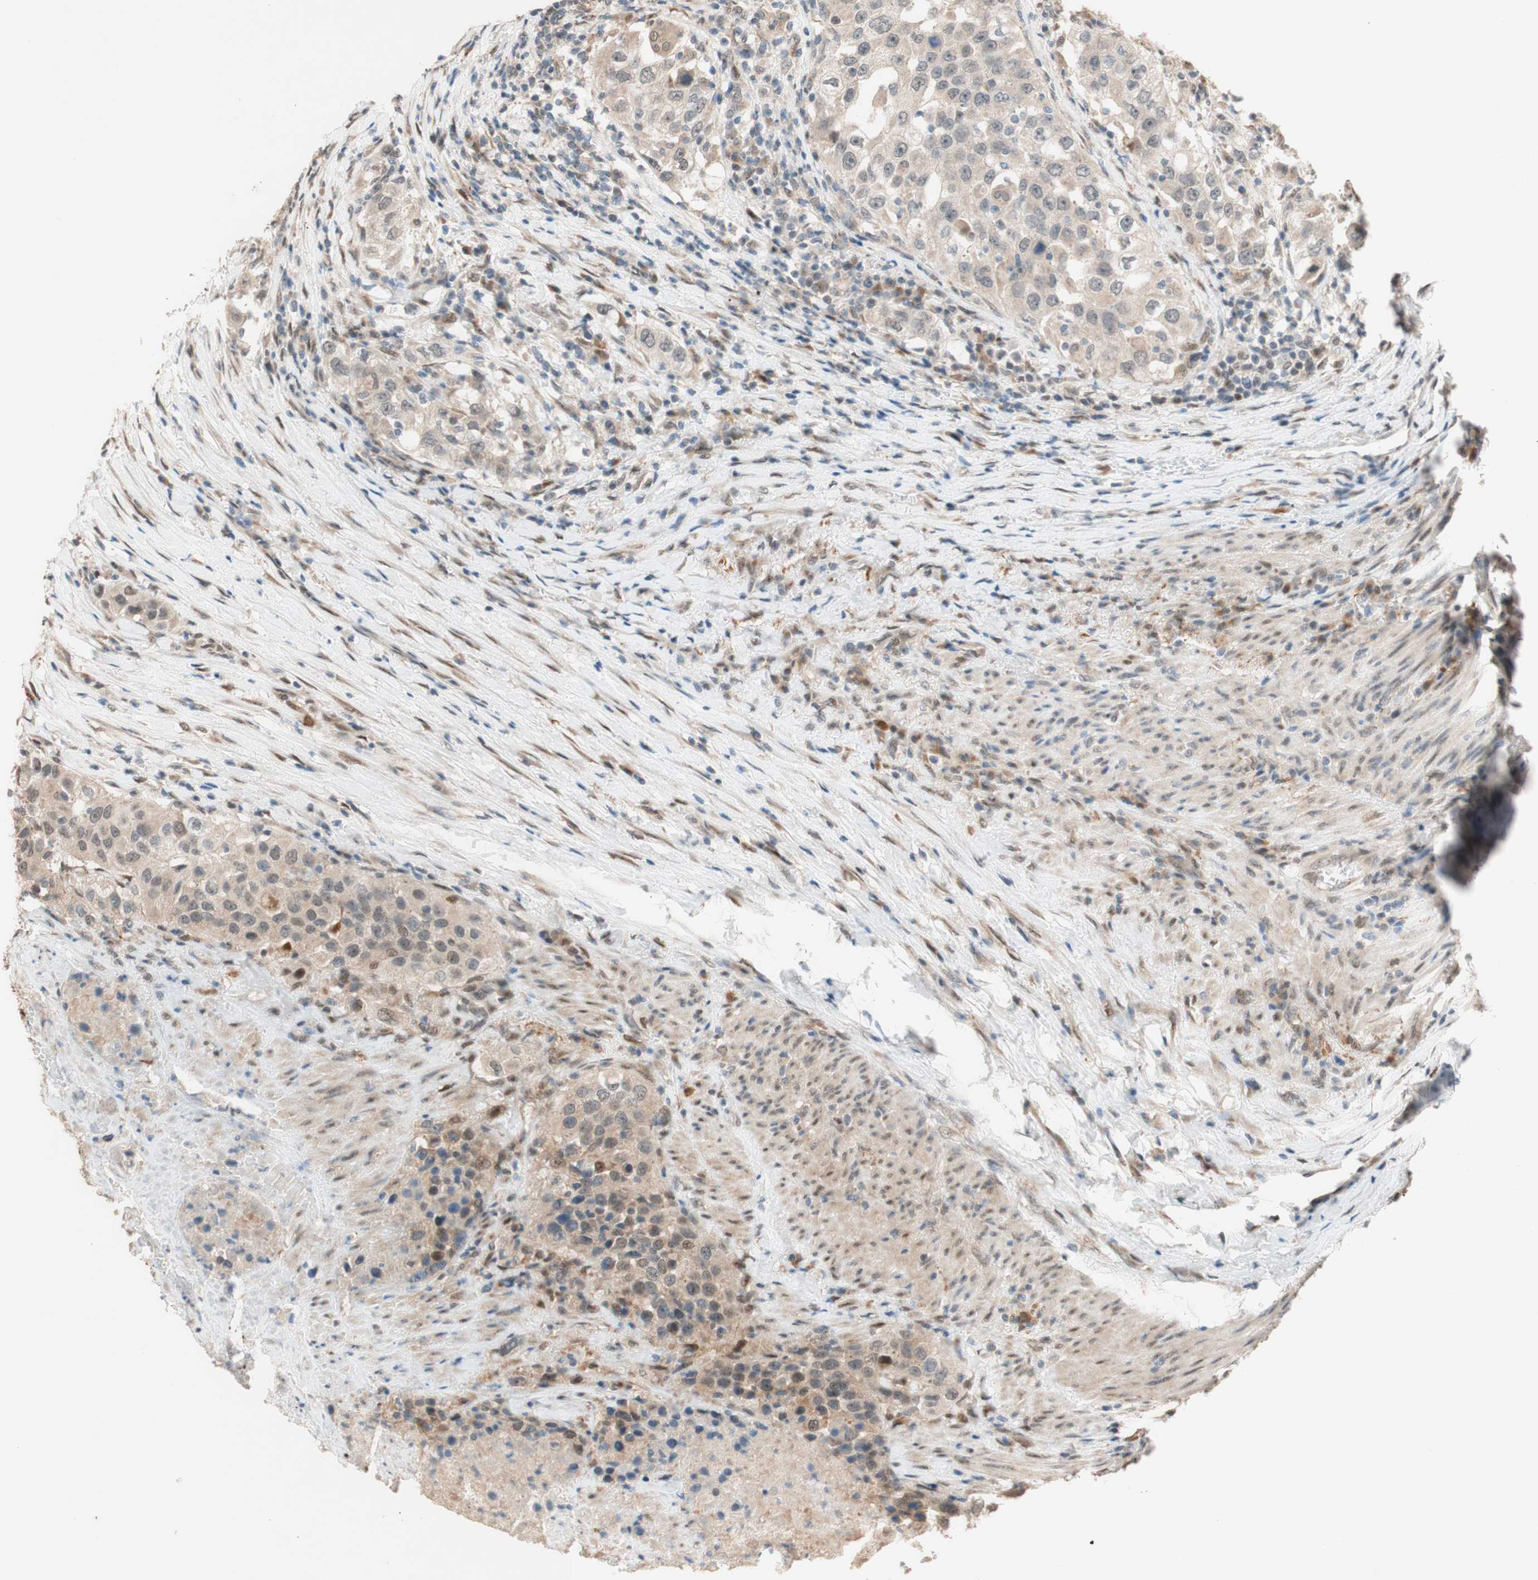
{"staining": {"intensity": "negative", "quantity": "none", "location": "none"}, "tissue": "urothelial cancer", "cell_type": "Tumor cells", "image_type": "cancer", "snomed": [{"axis": "morphology", "description": "Urothelial carcinoma, High grade"}, {"axis": "topography", "description": "Urinary bladder"}], "caption": "Immunohistochemistry photomicrograph of urothelial carcinoma (high-grade) stained for a protein (brown), which shows no expression in tumor cells.", "gene": "CCNC", "patient": {"sex": "female", "age": 80}}